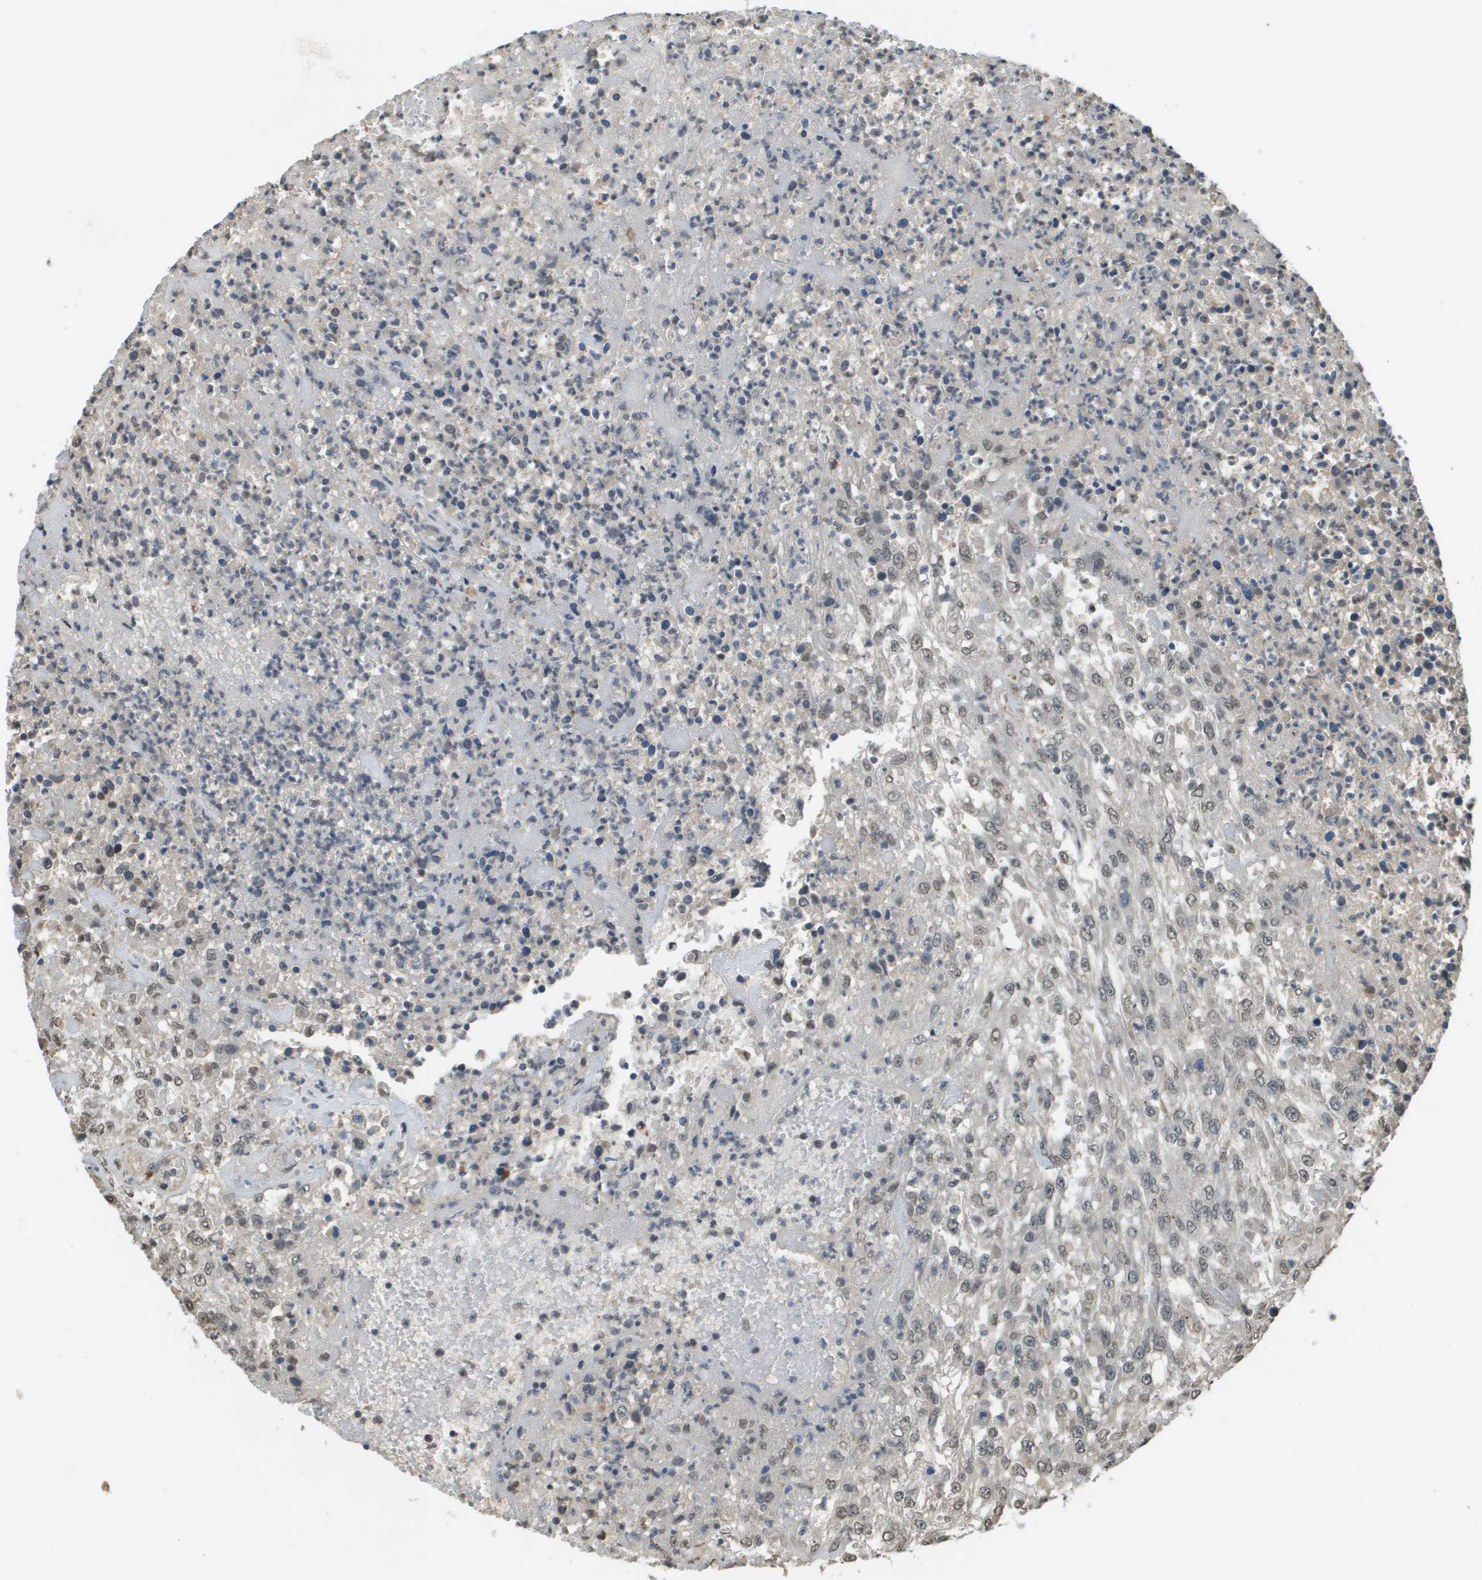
{"staining": {"intensity": "weak", "quantity": ">75%", "location": "nuclear"}, "tissue": "urothelial cancer", "cell_type": "Tumor cells", "image_type": "cancer", "snomed": [{"axis": "morphology", "description": "Urothelial carcinoma, High grade"}, {"axis": "topography", "description": "Urinary bladder"}], "caption": "This is an image of IHC staining of high-grade urothelial carcinoma, which shows weak expression in the nuclear of tumor cells.", "gene": "NDRG2", "patient": {"sex": "male", "age": 46}}